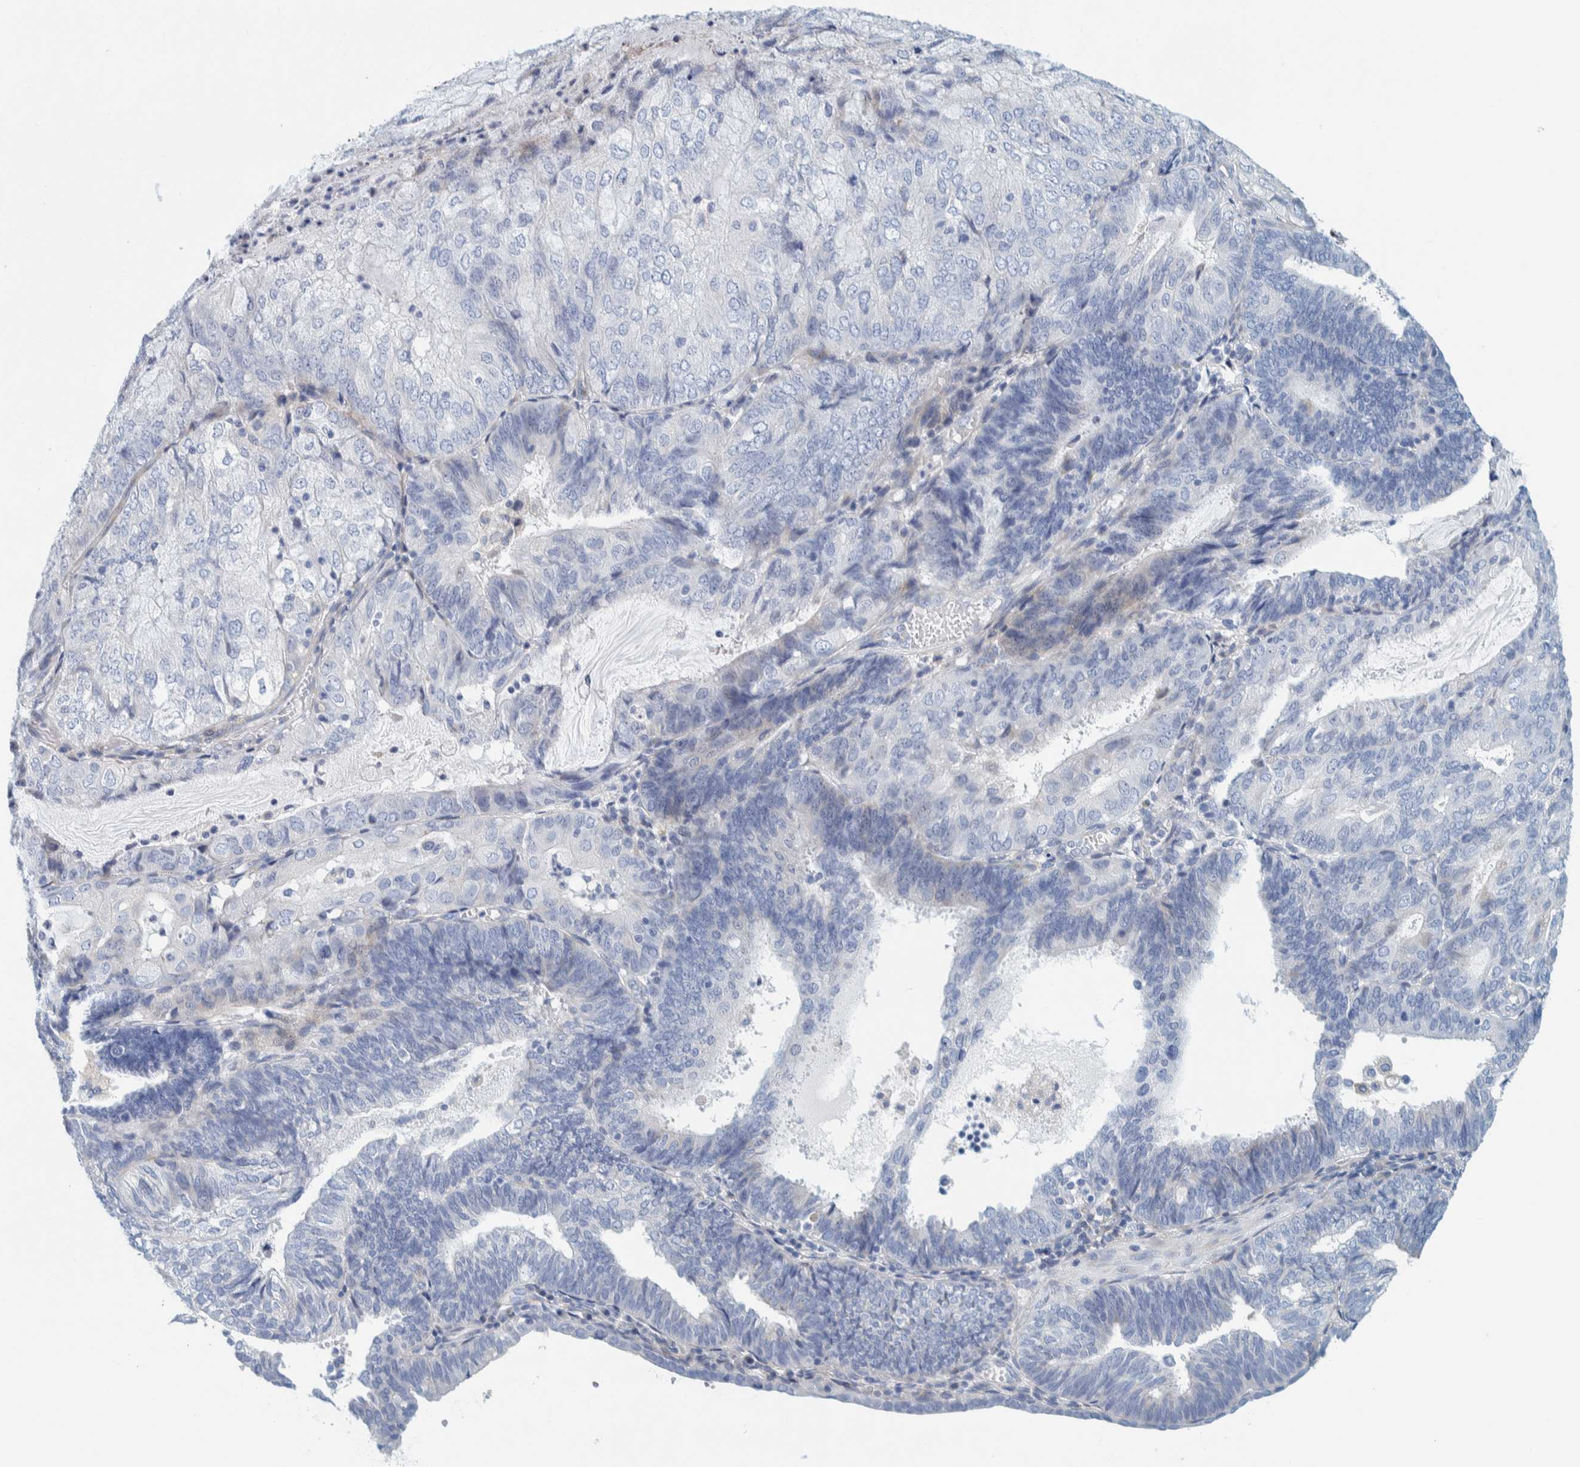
{"staining": {"intensity": "negative", "quantity": "none", "location": "none"}, "tissue": "endometrial cancer", "cell_type": "Tumor cells", "image_type": "cancer", "snomed": [{"axis": "morphology", "description": "Adenocarcinoma, NOS"}, {"axis": "topography", "description": "Endometrium"}], "caption": "This micrograph is of endometrial cancer stained with immunohistochemistry to label a protein in brown with the nuclei are counter-stained blue. There is no staining in tumor cells. Brightfield microscopy of IHC stained with DAB (brown) and hematoxylin (blue), captured at high magnification.", "gene": "MOG", "patient": {"sex": "female", "age": 81}}